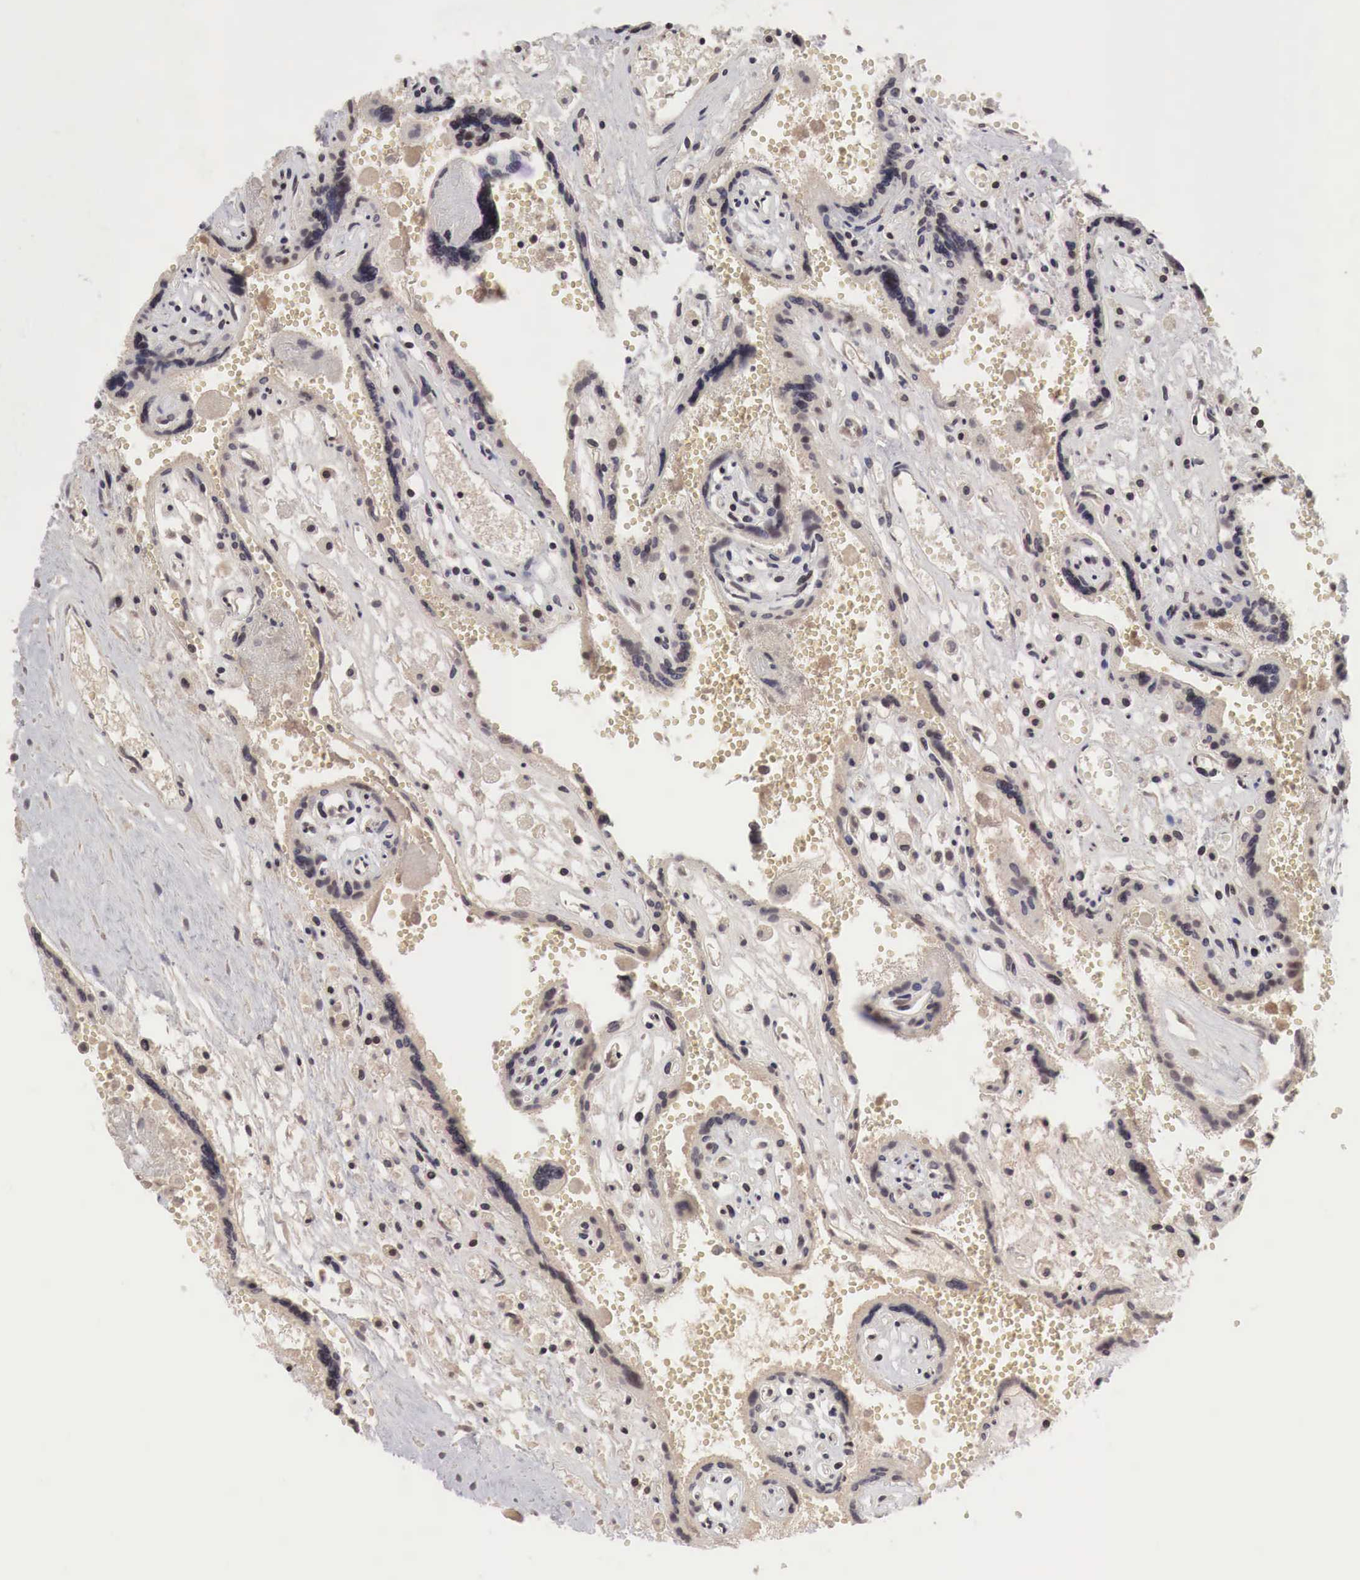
{"staining": {"intensity": "negative", "quantity": "none", "location": "none"}, "tissue": "placenta", "cell_type": "Trophoblastic cells", "image_type": "normal", "snomed": [{"axis": "morphology", "description": "Normal tissue, NOS"}, {"axis": "topography", "description": "Placenta"}], "caption": "Immunohistochemical staining of benign human placenta demonstrates no significant staining in trophoblastic cells.", "gene": "DACH2", "patient": {"sex": "female", "age": 40}}